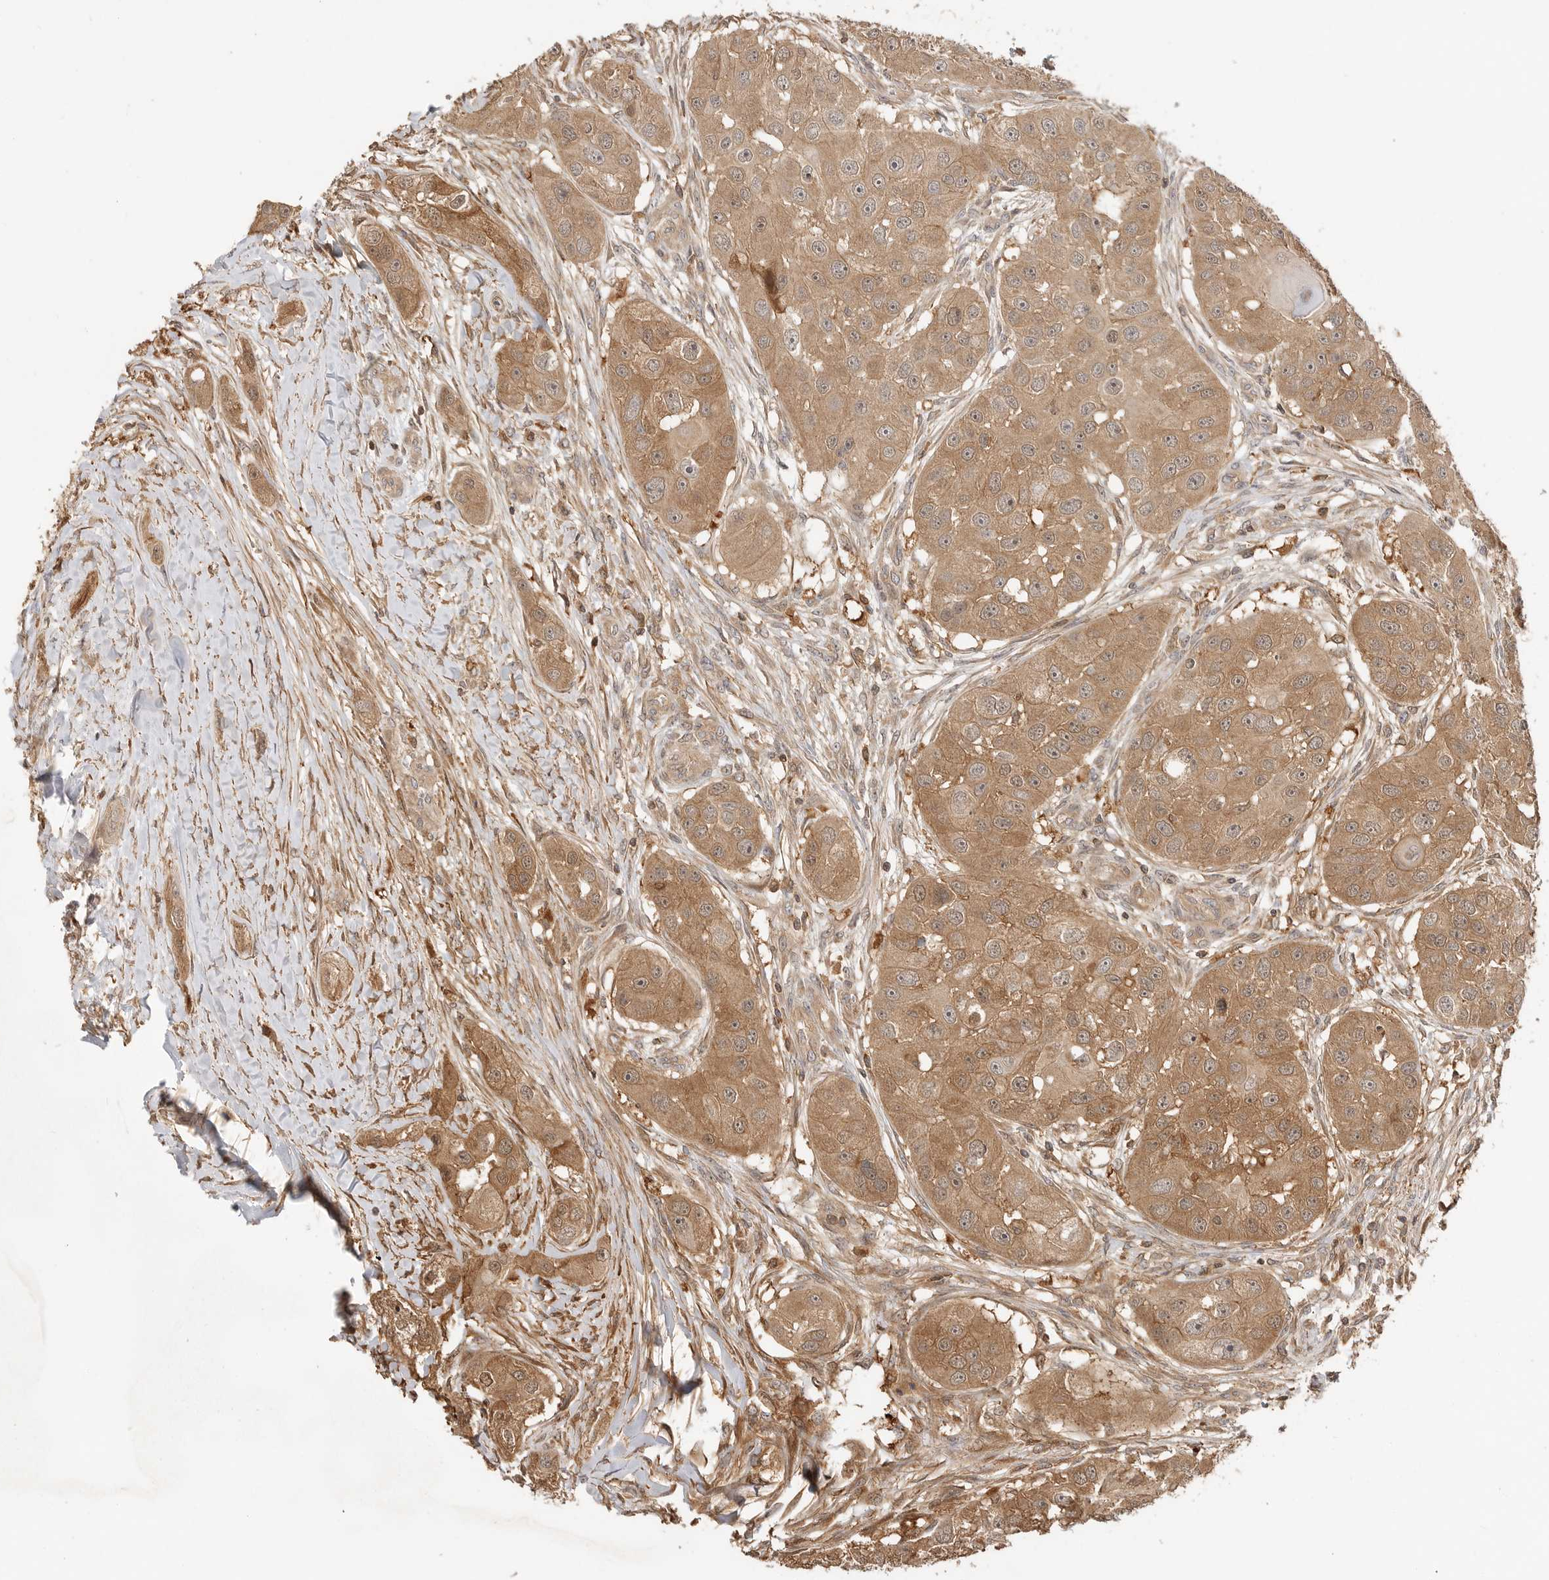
{"staining": {"intensity": "moderate", "quantity": ">75%", "location": "cytoplasmic/membranous"}, "tissue": "head and neck cancer", "cell_type": "Tumor cells", "image_type": "cancer", "snomed": [{"axis": "morphology", "description": "Normal tissue, NOS"}, {"axis": "morphology", "description": "Squamous cell carcinoma, NOS"}, {"axis": "topography", "description": "Skeletal muscle"}, {"axis": "topography", "description": "Head-Neck"}], "caption": "A micrograph of squamous cell carcinoma (head and neck) stained for a protein shows moderate cytoplasmic/membranous brown staining in tumor cells. (DAB IHC, brown staining for protein, blue staining for nuclei).", "gene": "CLDN12", "patient": {"sex": "male", "age": 51}}